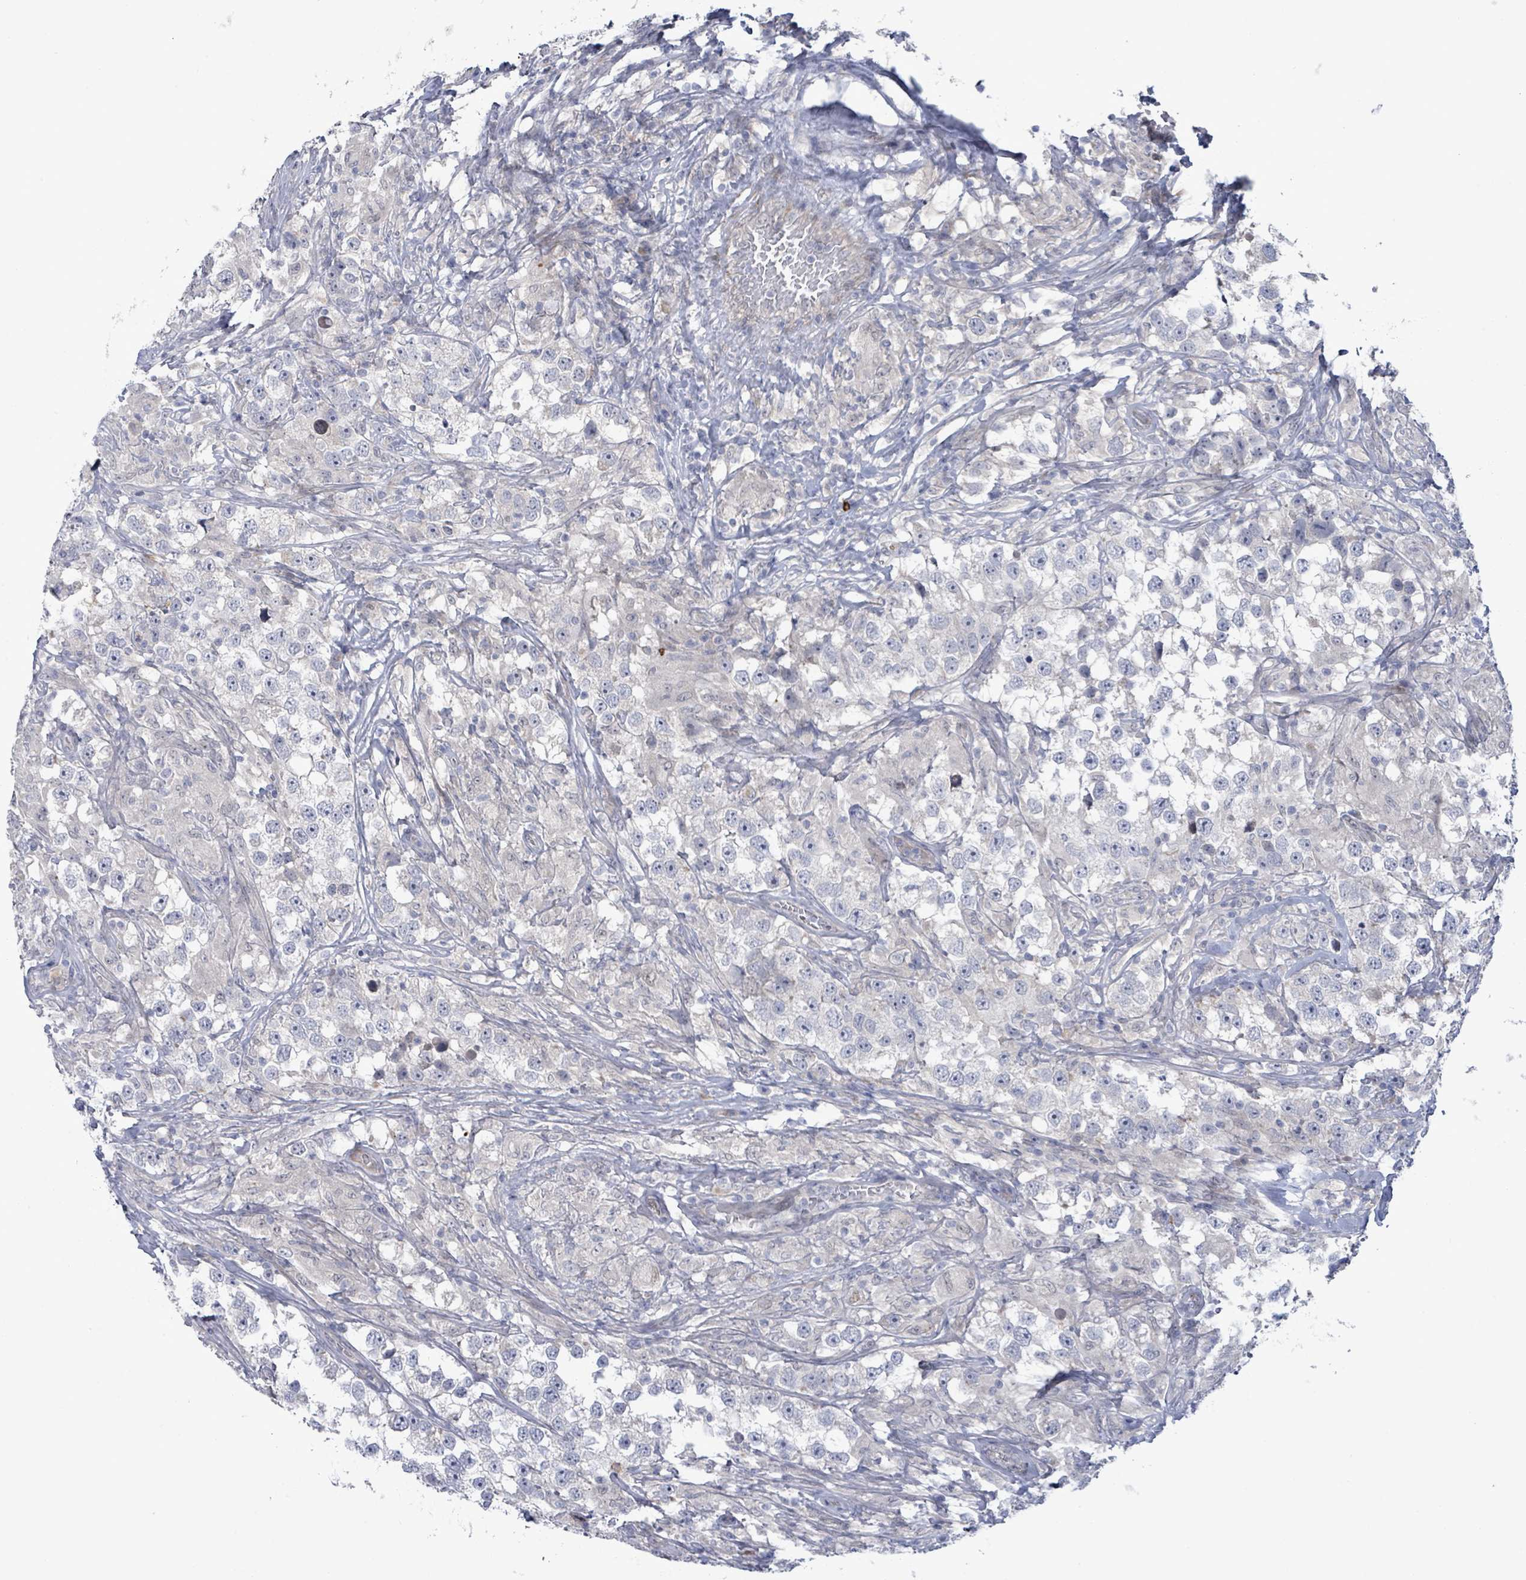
{"staining": {"intensity": "negative", "quantity": "none", "location": "none"}, "tissue": "testis cancer", "cell_type": "Tumor cells", "image_type": "cancer", "snomed": [{"axis": "morphology", "description": "Seminoma, NOS"}, {"axis": "topography", "description": "Testis"}], "caption": "DAB (3,3'-diaminobenzidine) immunohistochemical staining of human seminoma (testis) demonstrates no significant staining in tumor cells. The staining was performed using DAB (3,3'-diaminobenzidine) to visualize the protein expression in brown, while the nuclei were stained in blue with hematoxylin (Magnification: 20x).", "gene": "SLIT3", "patient": {"sex": "male", "age": 46}}